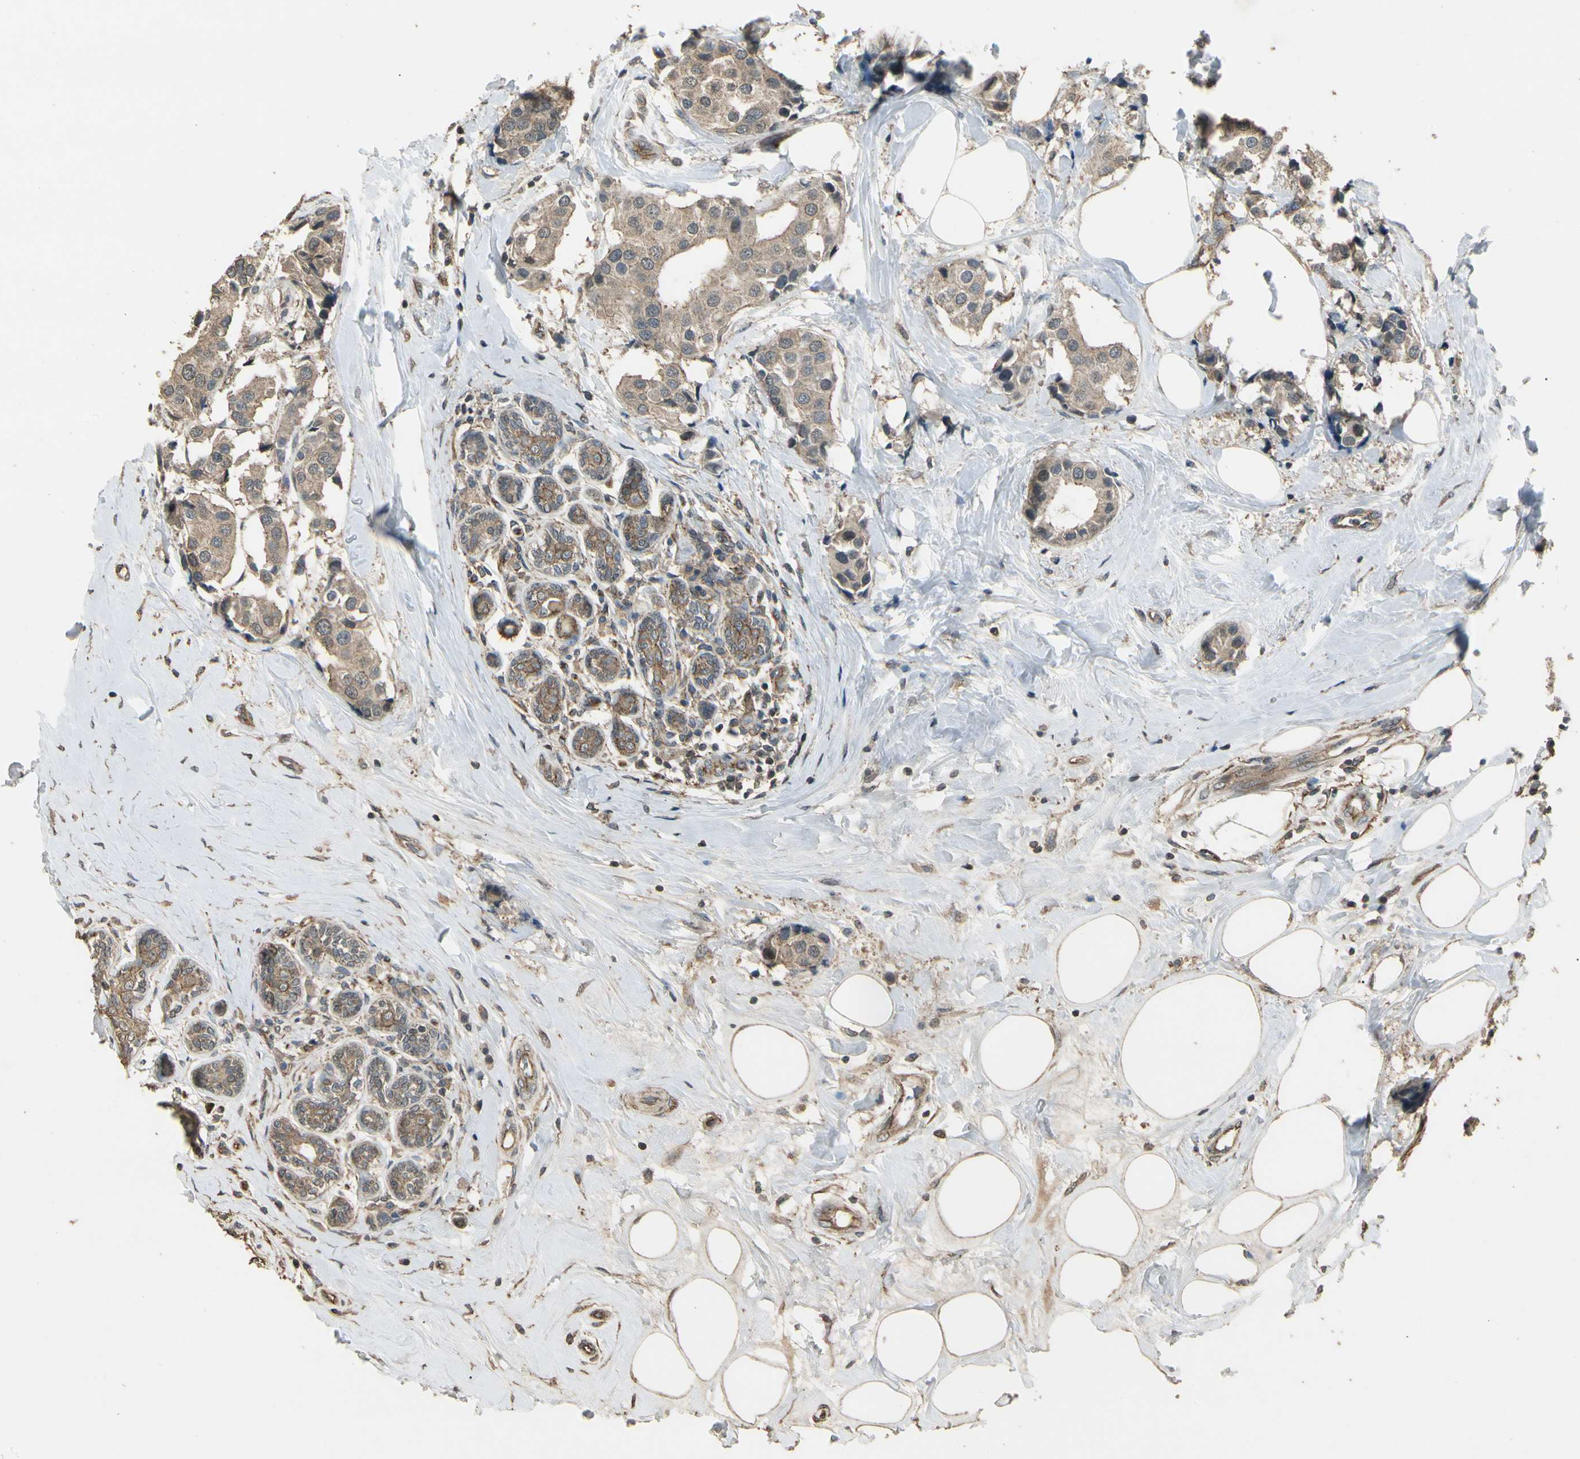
{"staining": {"intensity": "weak", "quantity": ">75%", "location": "cytoplasmic/membranous"}, "tissue": "breast cancer", "cell_type": "Tumor cells", "image_type": "cancer", "snomed": [{"axis": "morphology", "description": "Normal tissue, NOS"}, {"axis": "morphology", "description": "Duct carcinoma"}, {"axis": "topography", "description": "Breast"}], "caption": "Tumor cells exhibit low levels of weak cytoplasmic/membranous positivity in about >75% of cells in breast infiltrating ductal carcinoma.", "gene": "RNF180", "patient": {"sex": "female", "age": 39}}